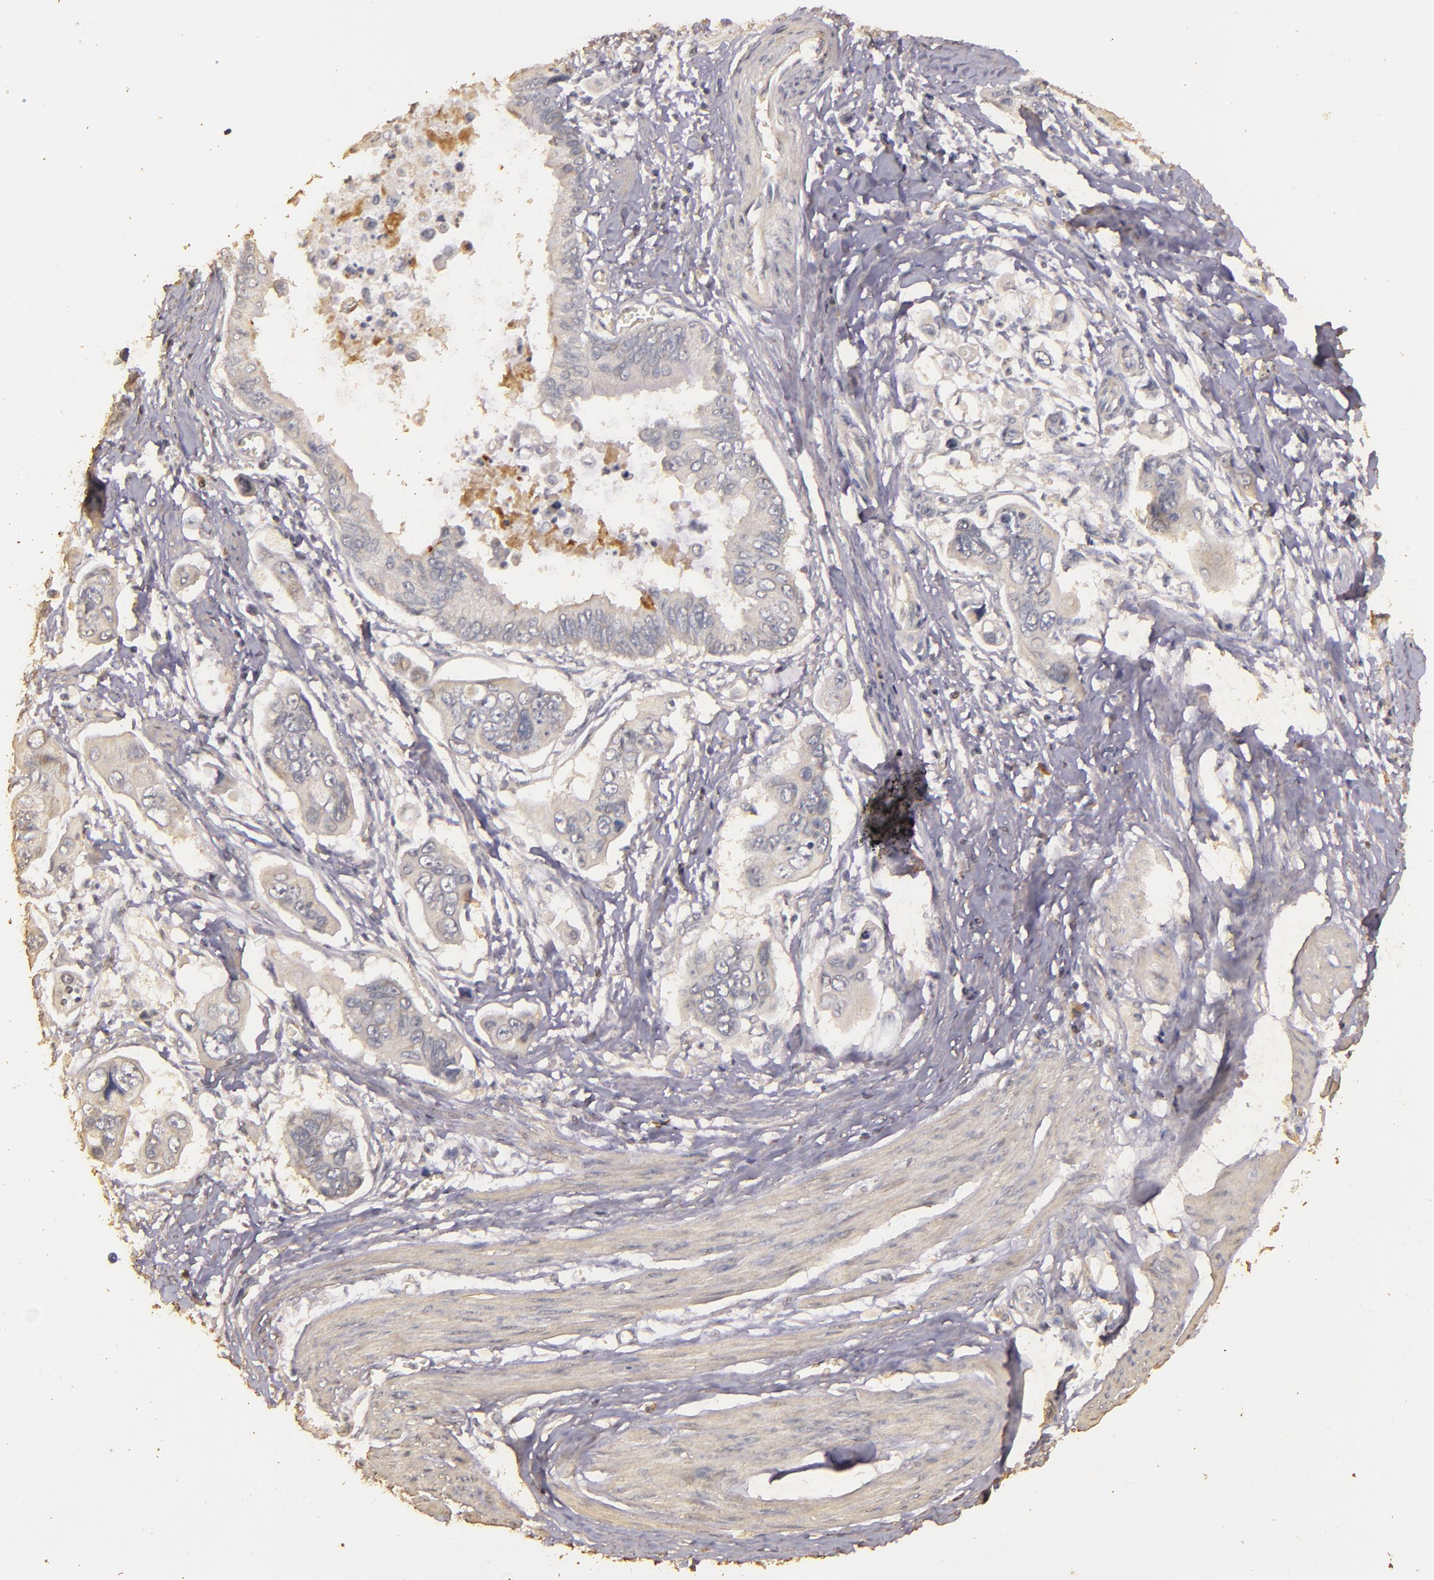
{"staining": {"intensity": "negative", "quantity": "none", "location": "none"}, "tissue": "stomach cancer", "cell_type": "Tumor cells", "image_type": "cancer", "snomed": [{"axis": "morphology", "description": "Adenocarcinoma, NOS"}, {"axis": "topography", "description": "Stomach, upper"}], "caption": "An image of stomach cancer (adenocarcinoma) stained for a protein exhibits no brown staining in tumor cells.", "gene": "BCL2L13", "patient": {"sex": "male", "age": 80}}